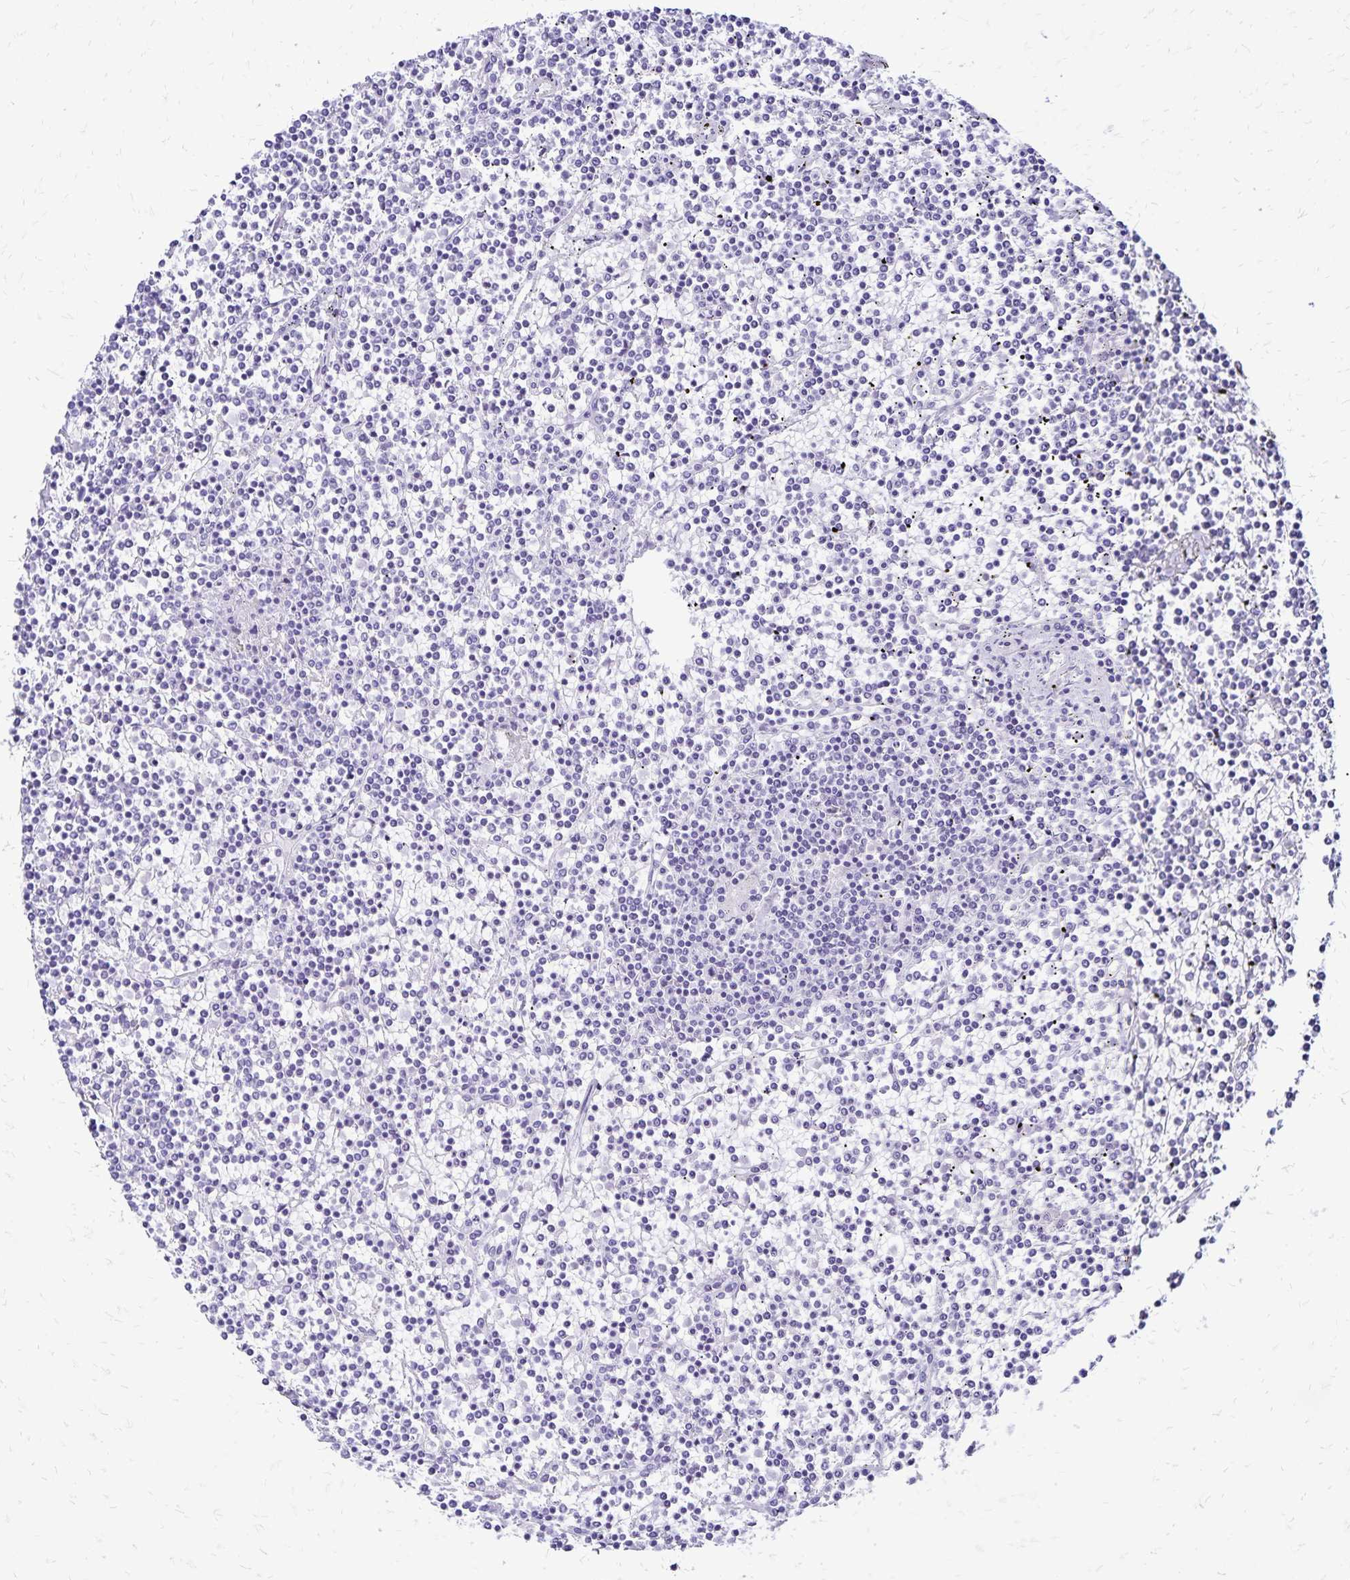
{"staining": {"intensity": "negative", "quantity": "none", "location": "none"}, "tissue": "lymphoma", "cell_type": "Tumor cells", "image_type": "cancer", "snomed": [{"axis": "morphology", "description": "Malignant lymphoma, non-Hodgkin's type, Low grade"}, {"axis": "topography", "description": "Spleen"}], "caption": "High magnification brightfield microscopy of low-grade malignant lymphoma, non-Hodgkin's type stained with DAB (brown) and counterstained with hematoxylin (blue): tumor cells show no significant expression.", "gene": "LIN28B", "patient": {"sex": "female", "age": 19}}